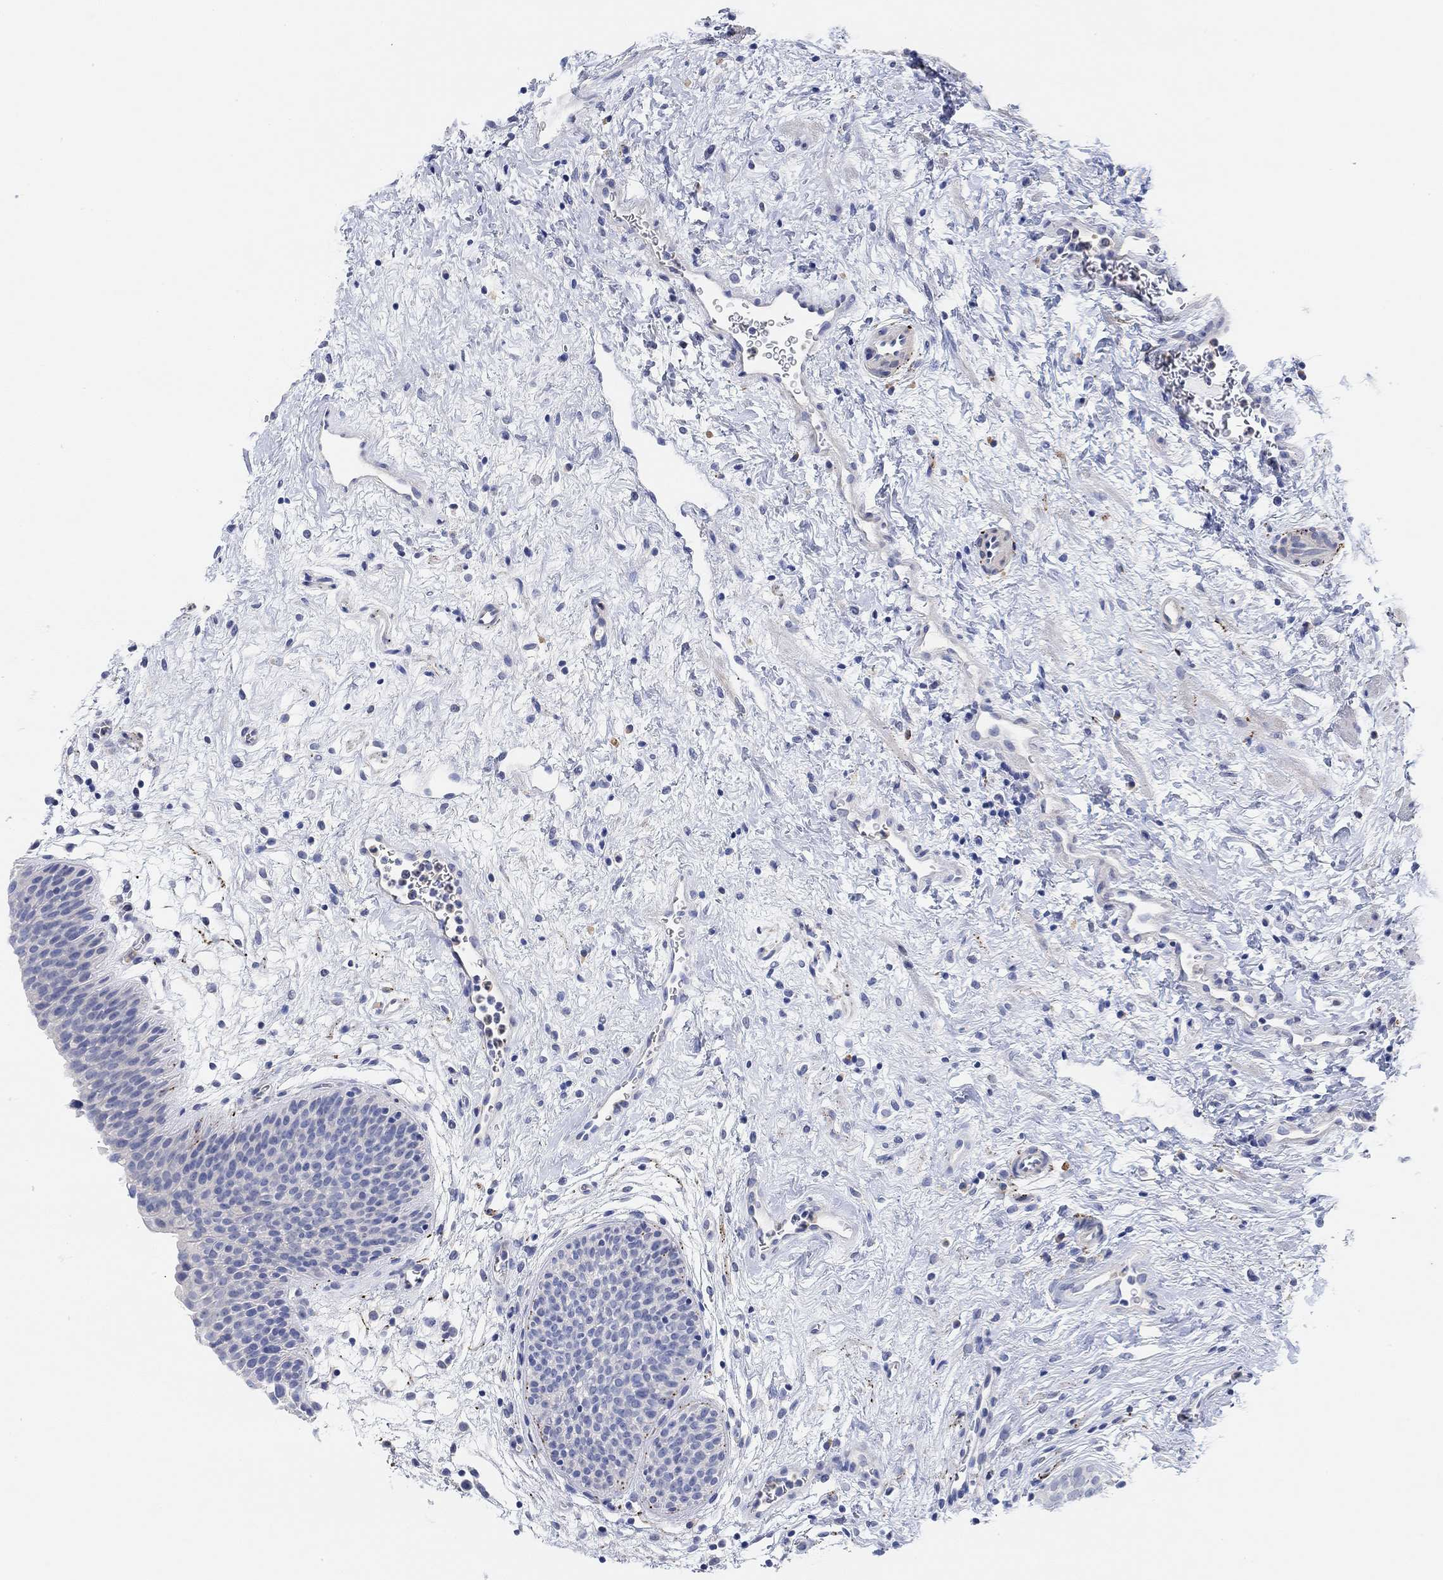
{"staining": {"intensity": "negative", "quantity": "none", "location": "none"}, "tissue": "urinary bladder", "cell_type": "Urothelial cells", "image_type": "normal", "snomed": [{"axis": "morphology", "description": "Normal tissue, NOS"}, {"axis": "topography", "description": "Urinary bladder"}], "caption": "DAB immunohistochemical staining of unremarkable urinary bladder demonstrates no significant positivity in urothelial cells. (Immunohistochemistry, brightfield microscopy, high magnification).", "gene": "VAT1L", "patient": {"sex": "male", "age": 37}}